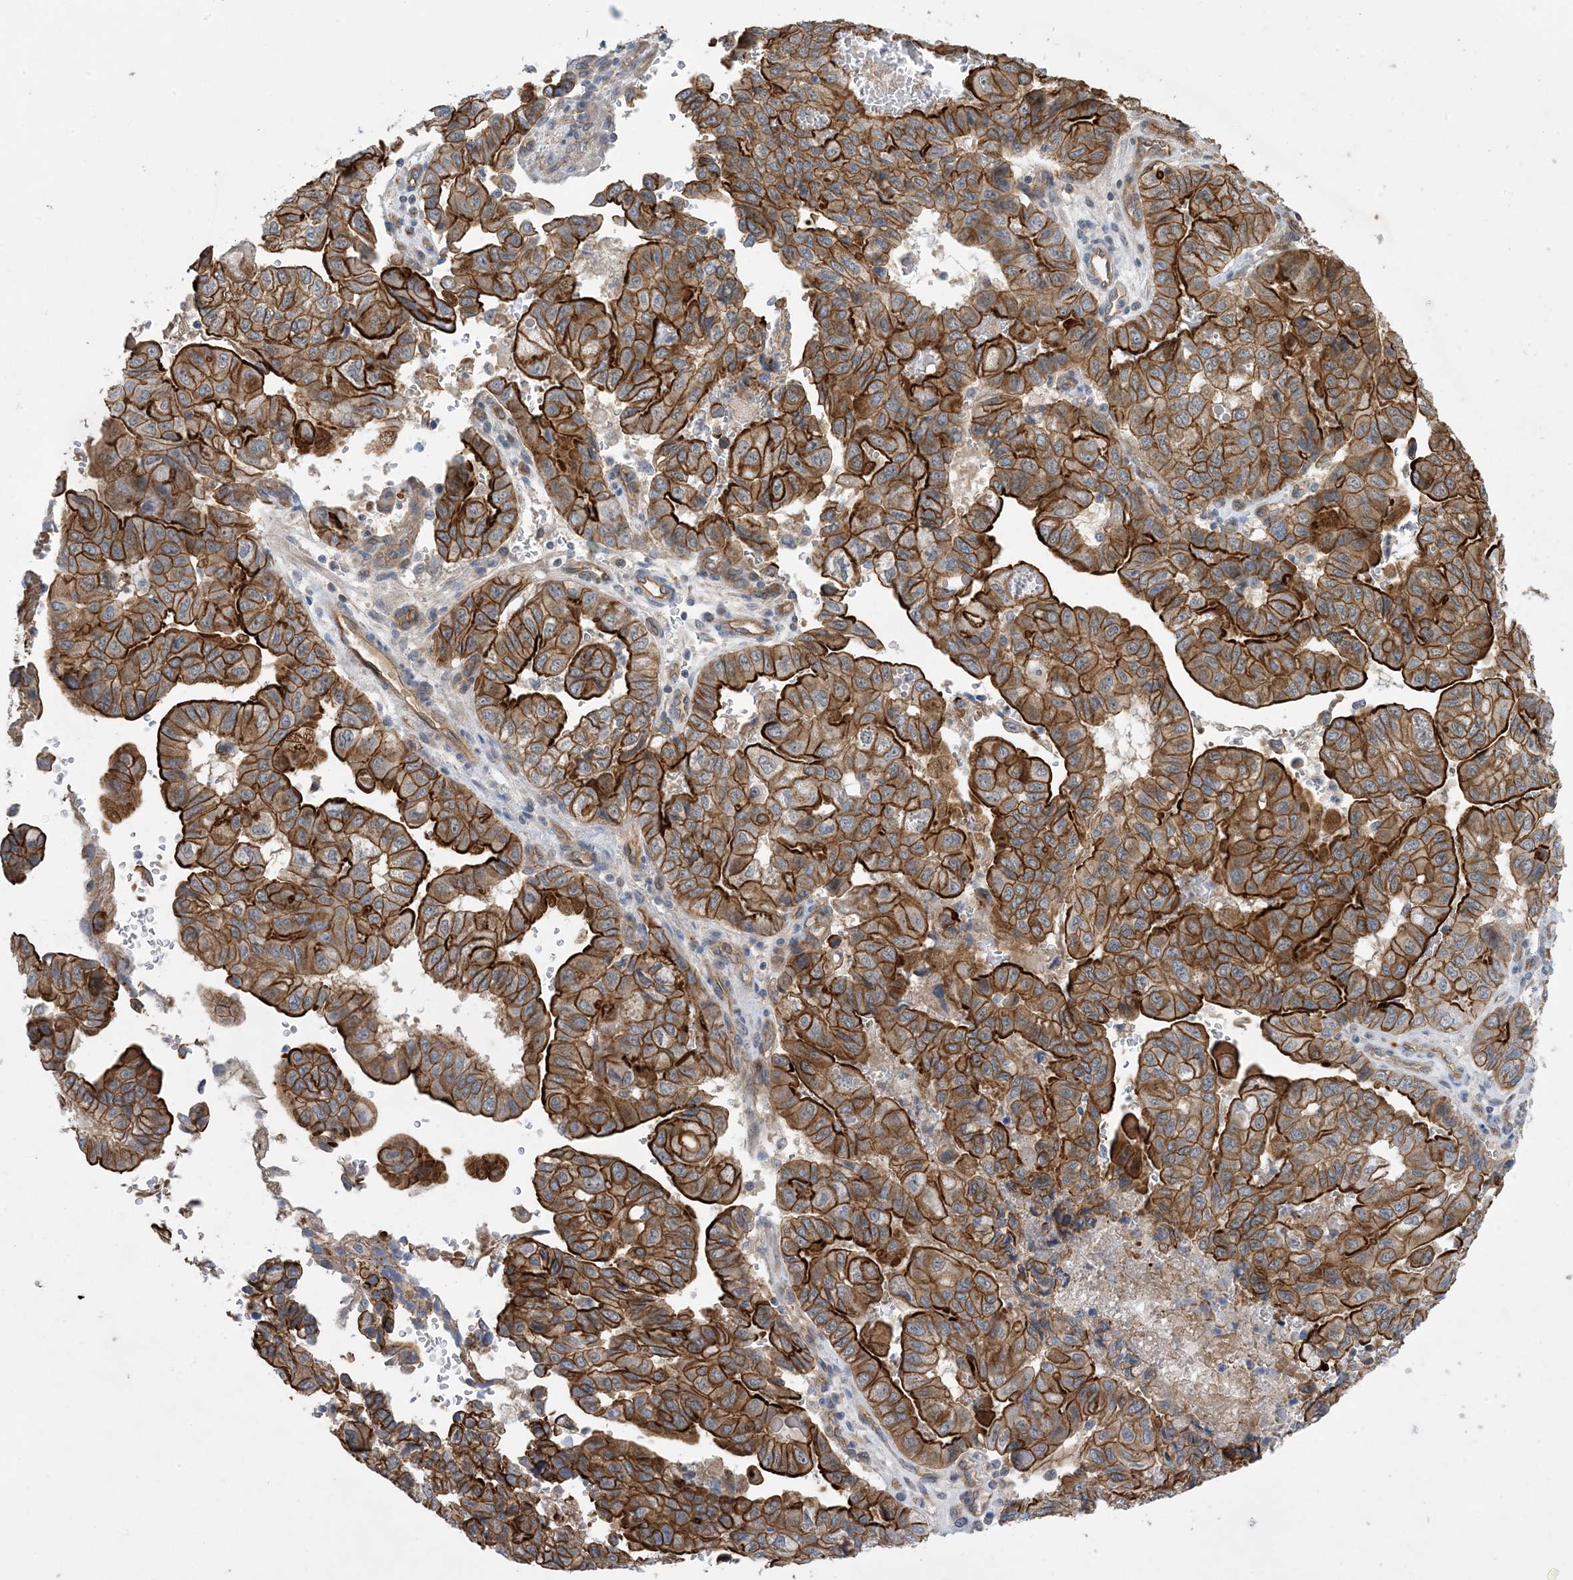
{"staining": {"intensity": "strong", "quantity": ">75%", "location": "cytoplasmic/membranous"}, "tissue": "pancreatic cancer", "cell_type": "Tumor cells", "image_type": "cancer", "snomed": [{"axis": "morphology", "description": "Adenocarcinoma, NOS"}, {"axis": "topography", "description": "Pancreas"}], "caption": "Protein analysis of adenocarcinoma (pancreatic) tissue shows strong cytoplasmic/membranous positivity in about >75% of tumor cells.", "gene": "AOC1", "patient": {"sex": "male", "age": 51}}